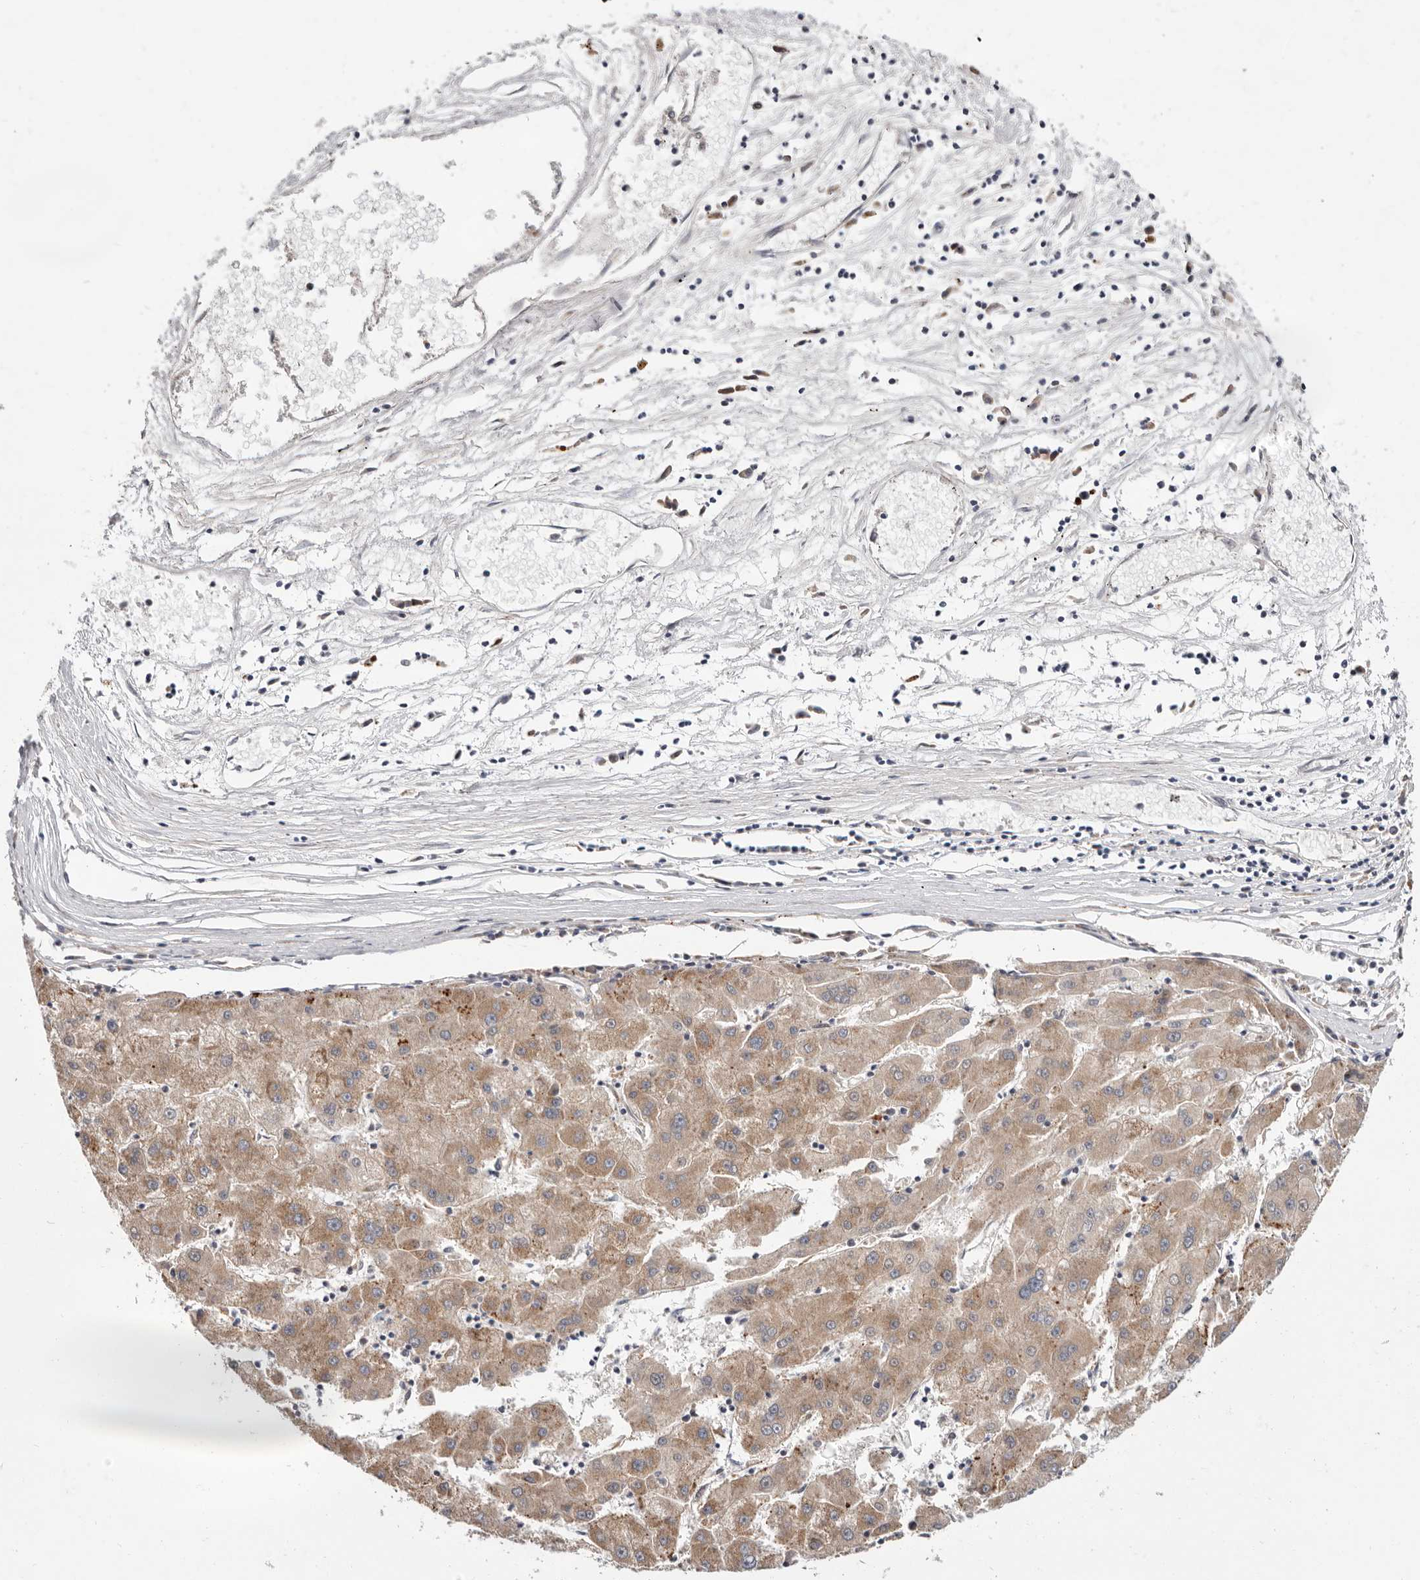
{"staining": {"intensity": "moderate", "quantity": ">75%", "location": "cytoplasmic/membranous"}, "tissue": "liver cancer", "cell_type": "Tumor cells", "image_type": "cancer", "snomed": [{"axis": "morphology", "description": "Carcinoma, Hepatocellular, NOS"}, {"axis": "topography", "description": "Liver"}], "caption": "Human hepatocellular carcinoma (liver) stained for a protein (brown) reveals moderate cytoplasmic/membranous positive positivity in approximately >75% of tumor cells.", "gene": "TOR3A", "patient": {"sex": "male", "age": 72}}